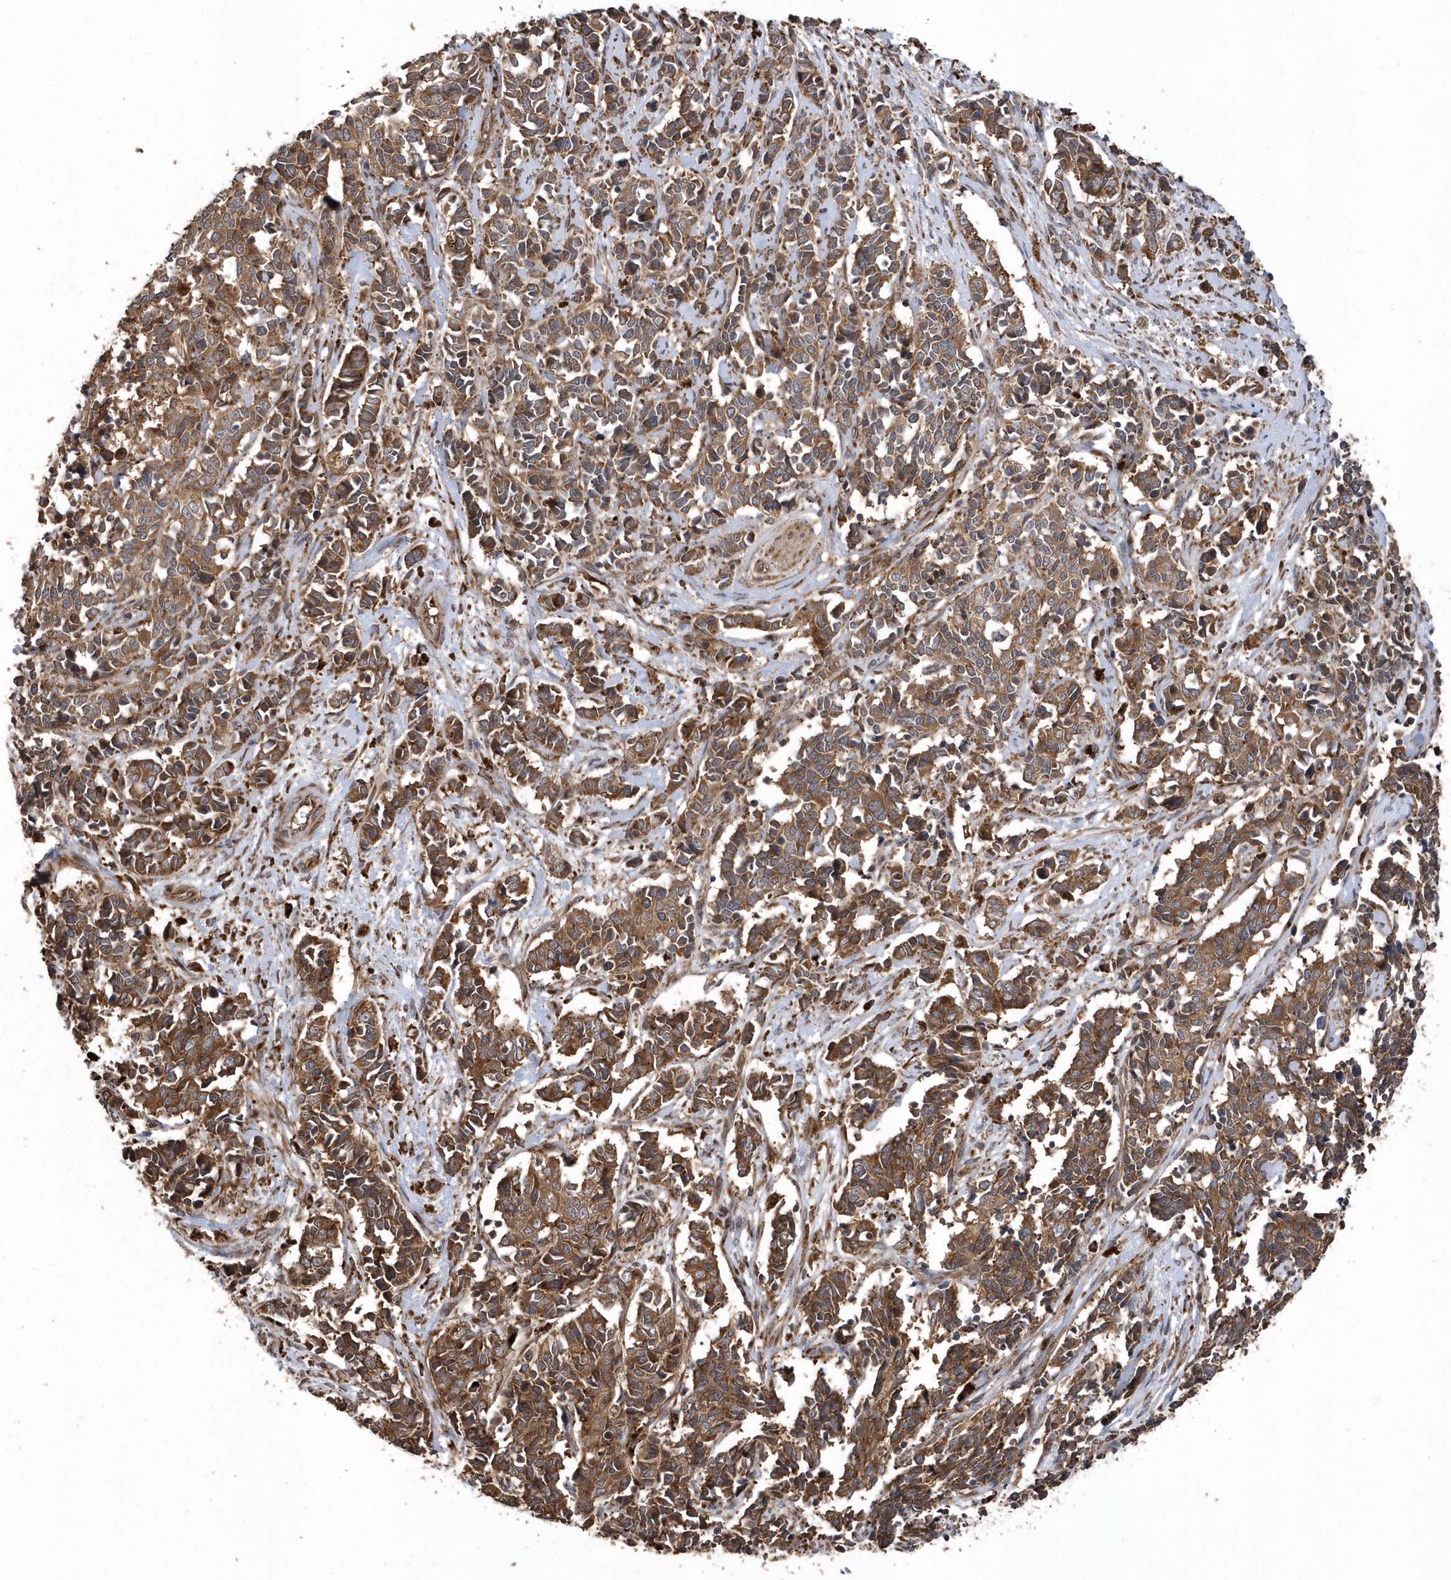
{"staining": {"intensity": "moderate", "quantity": ">75%", "location": "cytoplasmic/membranous"}, "tissue": "cervical cancer", "cell_type": "Tumor cells", "image_type": "cancer", "snomed": [{"axis": "morphology", "description": "Normal tissue, NOS"}, {"axis": "morphology", "description": "Squamous cell carcinoma, NOS"}, {"axis": "topography", "description": "Cervix"}], "caption": "Moderate cytoplasmic/membranous staining is present in about >75% of tumor cells in cervical cancer. (DAB (3,3'-diaminobenzidine) IHC, brown staining for protein, blue staining for nuclei).", "gene": "WASHC5", "patient": {"sex": "female", "age": 35}}